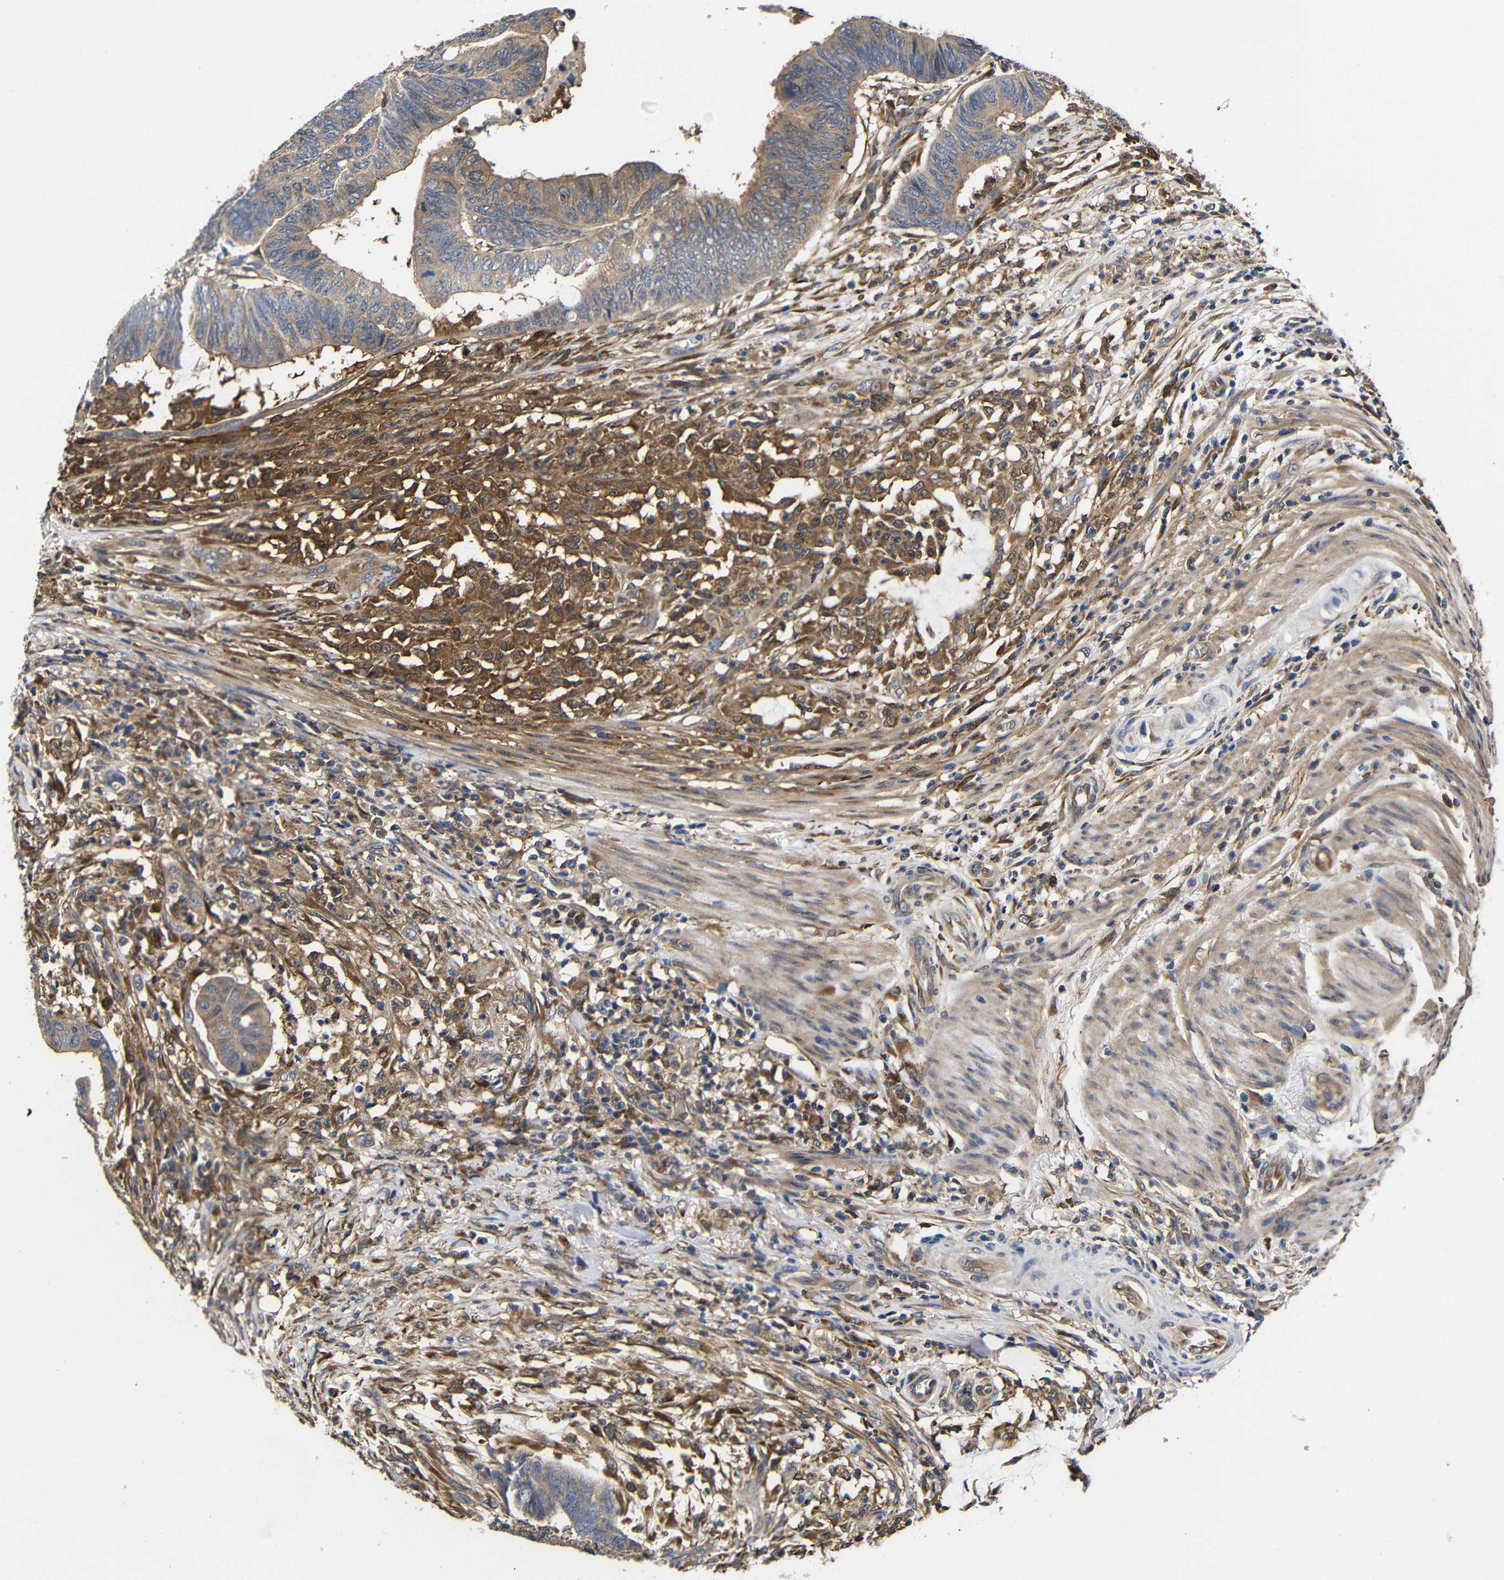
{"staining": {"intensity": "weak", "quantity": ">75%", "location": "cytoplasmic/membranous"}, "tissue": "colorectal cancer", "cell_type": "Tumor cells", "image_type": "cancer", "snomed": [{"axis": "morphology", "description": "Normal tissue, NOS"}, {"axis": "morphology", "description": "Adenocarcinoma, NOS"}, {"axis": "topography", "description": "Rectum"}, {"axis": "topography", "description": "Peripheral nerve tissue"}], "caption": "The micrograph reveals staining of adenocarcinoma (colorectal), revealing weak cytoplasmic/membranous protein staining (brown color) within tumor cells. The protein is shown in brown color, while the nuclei are stained blue.", "gene": "LRRCC1", "patient": {"sex": "male", "age": 92}}